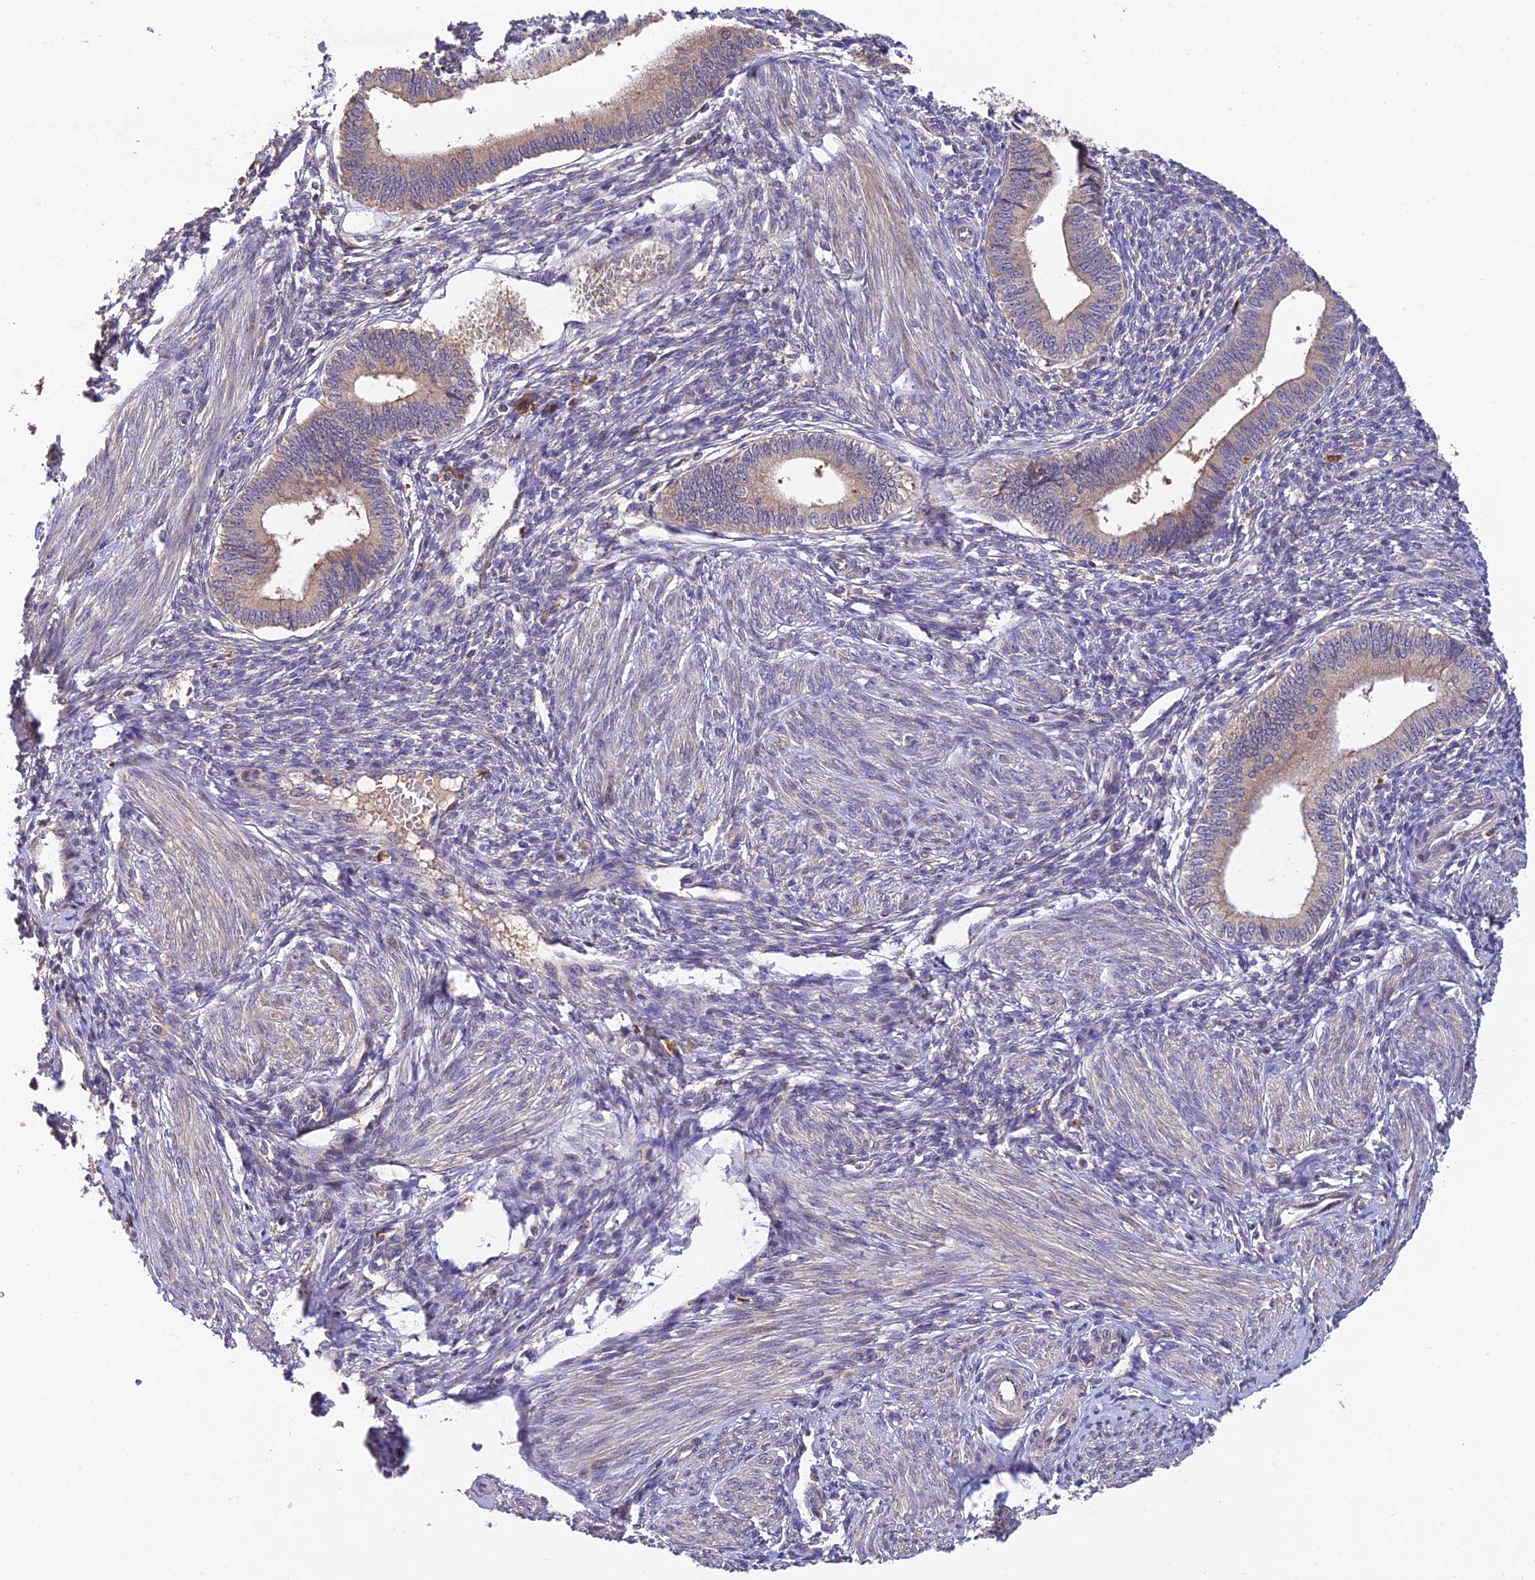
{"staining": {"intensity": "negative", "quantity": "none", "location": "none"}, "tissue": "endometrium", "cell_type": "Cells in endometrial stroma", "image_type": "normal", "snomed": [{"axis": "morphology", "description": "Normal tissue, NOS"}, {"axis": "topography", "description": "Endometrium"}], "caption": "The immunohistochemistry (IHC) photomicrograph has no significant positivity in cells in endometrial stroma of endometrium.", "gene": "DENND5B", "patient": {"sex": "female", "age": 46}}